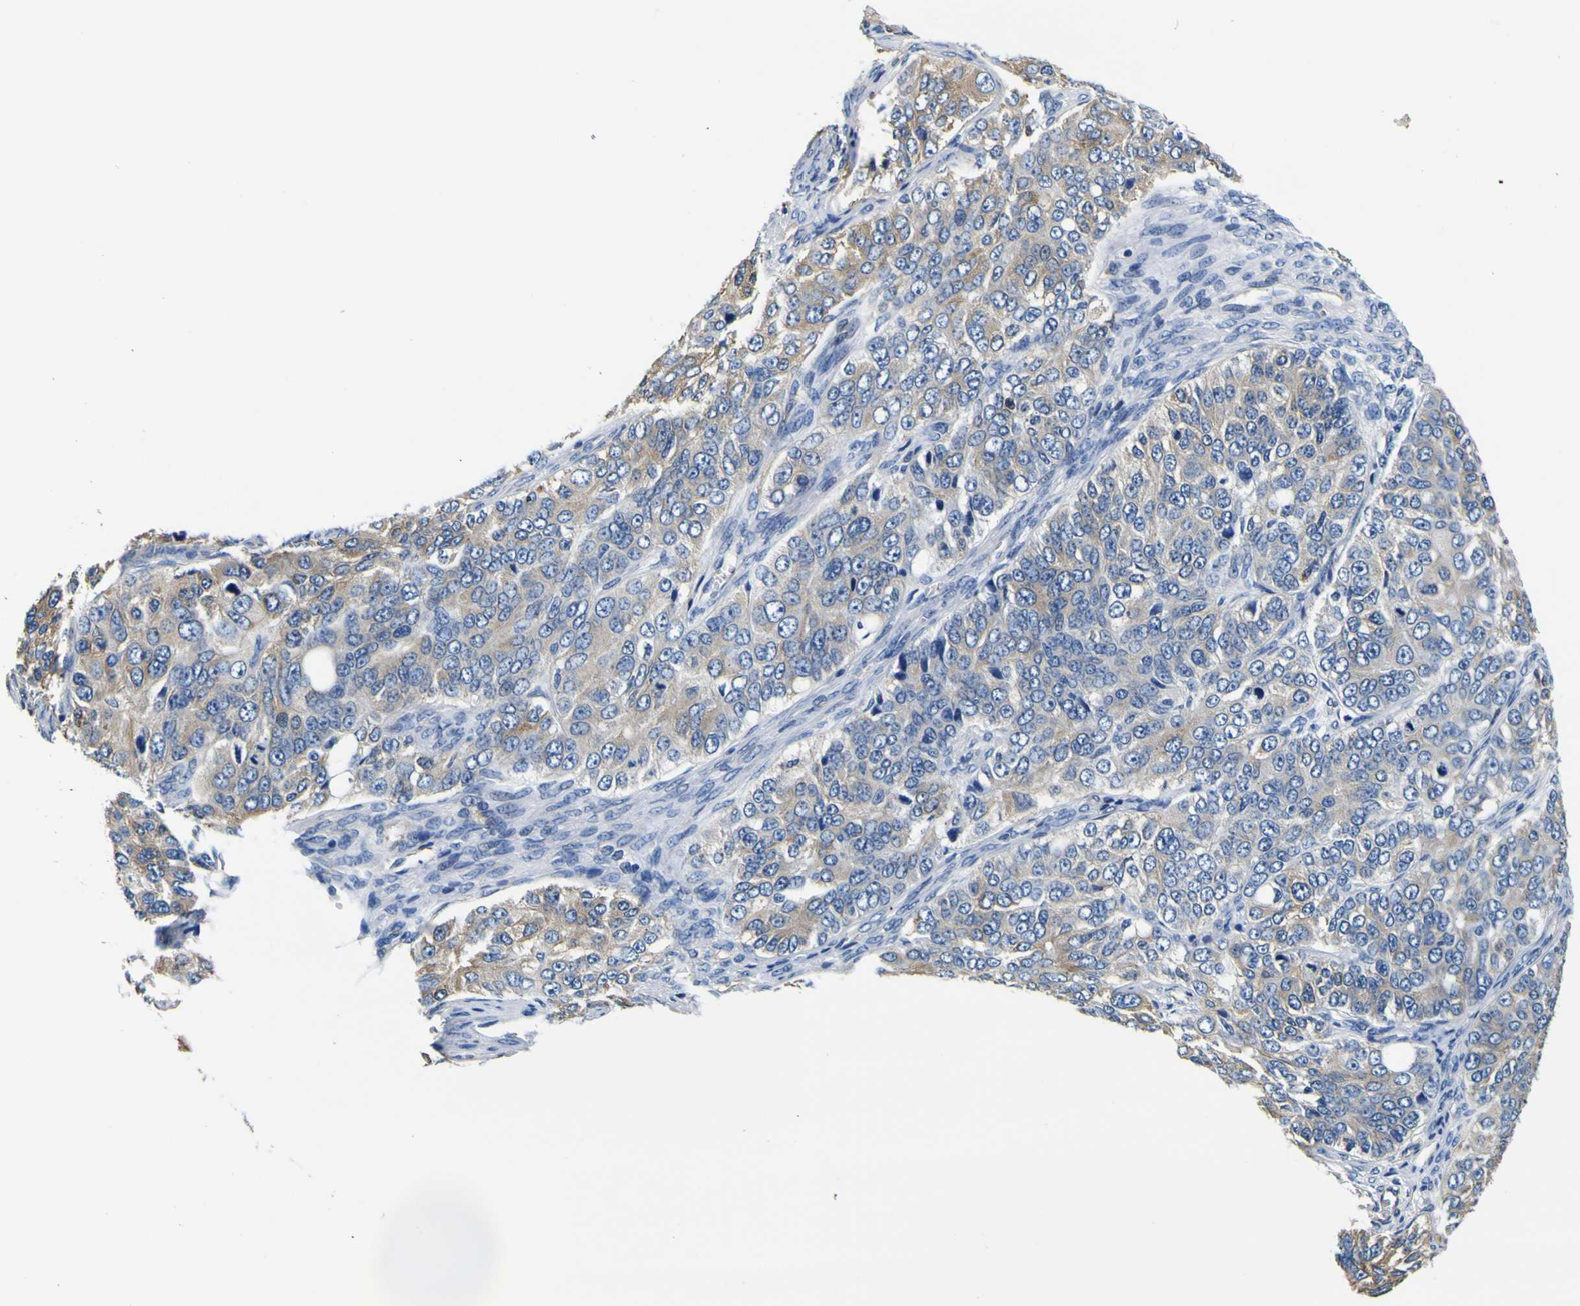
{"staining": {"intensity": "weak", "quantity": "25%-75%", "location": "cytoplasmic/membranous"}, "tissue": "ovarian cancer", "cell_type": "Tumor cells", "image_type": "cancer", "snomed": [{"axis": "morphology", "description": "Carcinoma, endometroid"}, {"axis": "topography", "description": "Ovary"}], "caption": "Protein expression analysis of ovarian endometroid carcinoma exhibits weak cytoplasmic/membranous positivity in about 25%-75% of tumor cells.", "gene": "TUBA1B", "patient": {"sex": "female", "age": 51}}